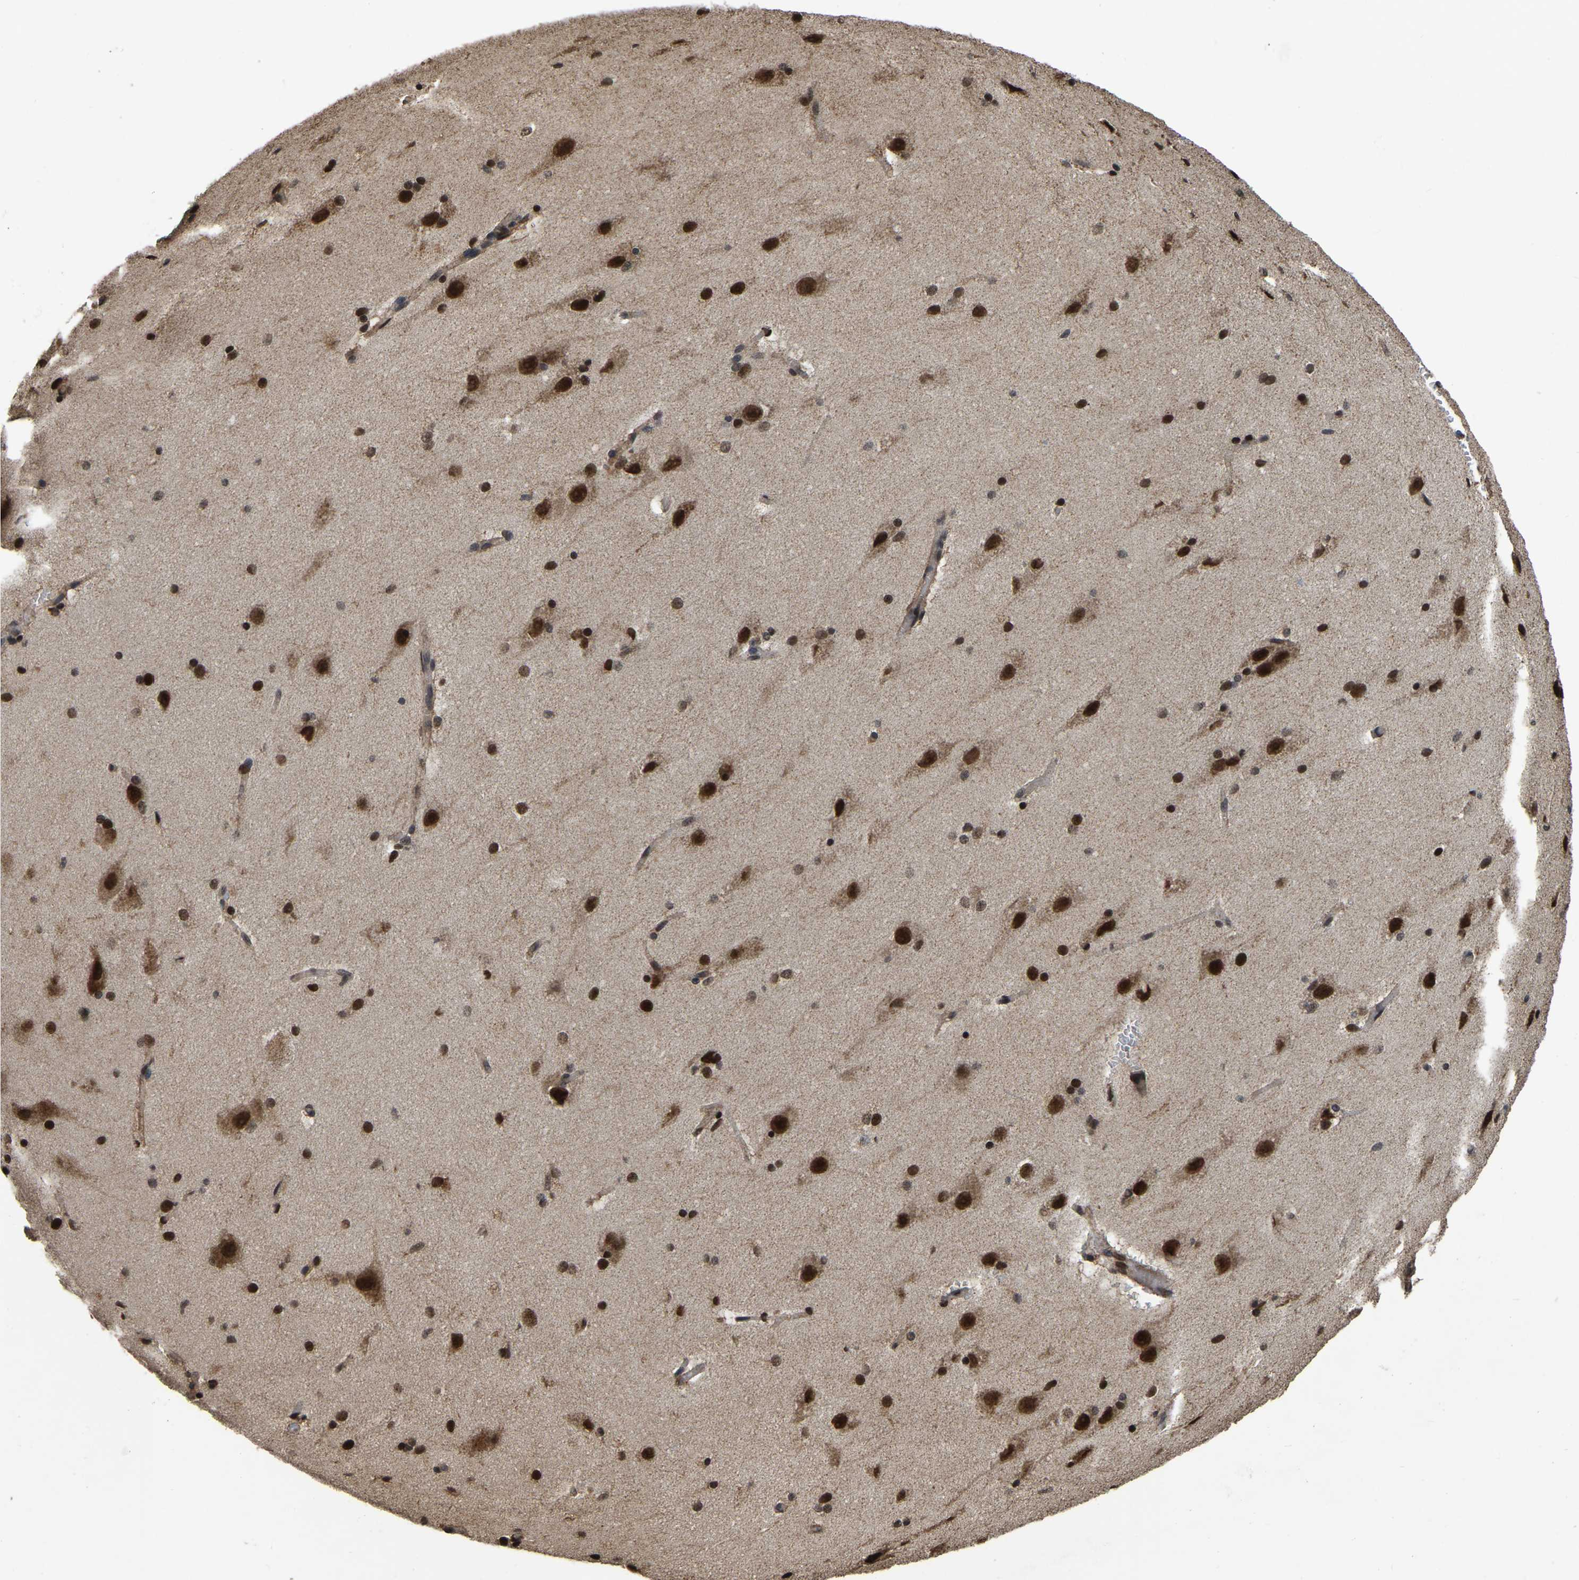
{"staining": {"intensity": "moderate", "quantity": ">75%", "location": "cytoplasmic/membranous,nuclear"}, "tissue": "cerebral cortex", "cell_type": "Endothelial cells", "image_type": "normal", "snomed": [{"axis": "morphology", "description": "Normal tissue, NOS"}, {"axis": "topography", "description": "Cerebral cortex"}, {"axis": "topography", "description": "Hippocampus"}], "caption": "A medium amount of moderate cytoplasmic/membranous,nuclear positivity is seen in about >75% of endothelial cells in normal cerebral cortex.", "gene": "CIAO1", "patient": {"sex": "female", "age": 19}}